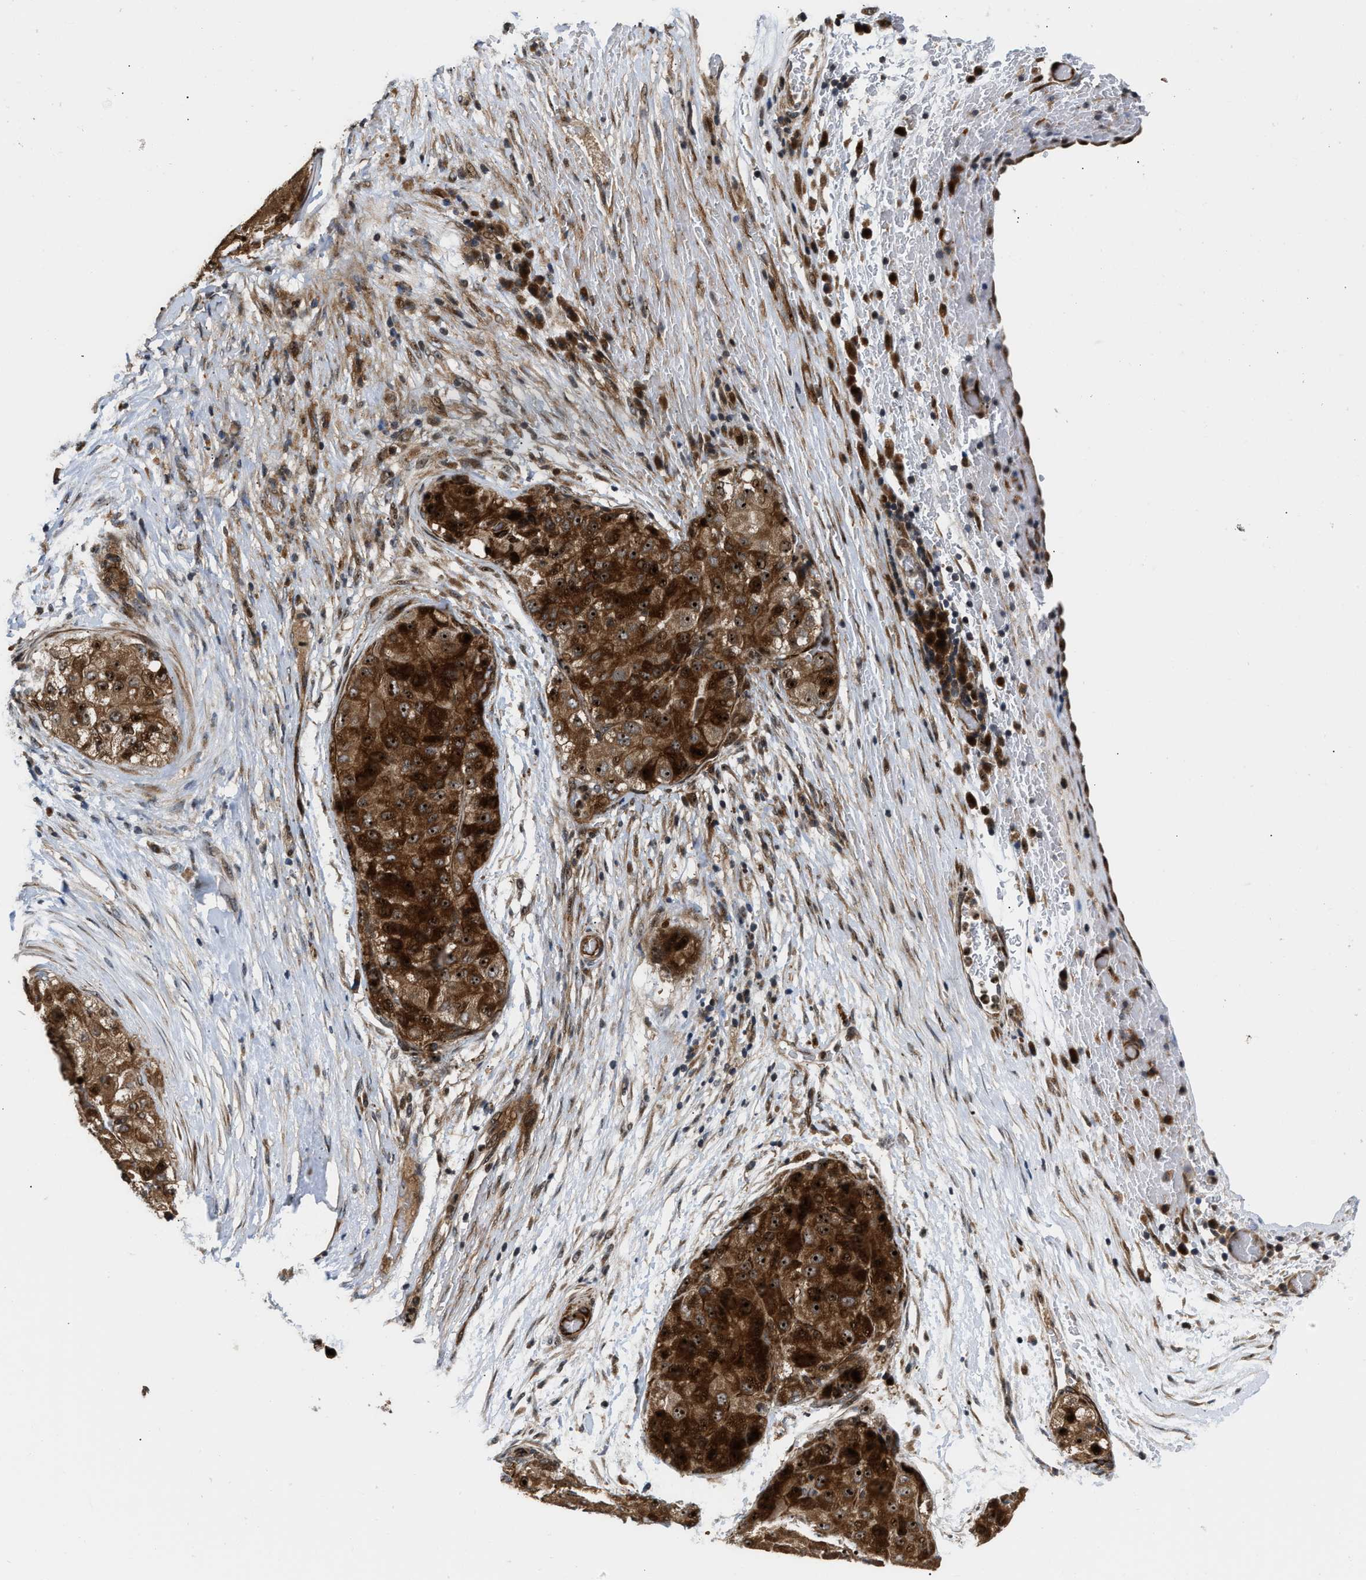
{"staining": {"intensity": "strong", "quantity": ">75%", "location": "cytoplasmic/membranous,nuclear"}, "tissue": "liver cancer", "cell_type": "Tumor cells", "image_type": "cancer", "snomed": [{"axis": "morphology", "description": "Carcinoma, Hepatocellular, NOS"}, {"axis": "topography", "description": "Liver"}], "caption": "DAB immunohistochemical staining of human liver cancer (hepatocellular carcinoma) reveals strong cytoplasmic/membranous and nuclear protein staining in approximately >75% of tumor cells. The protein is stained brown, and the nuclei are stained in blue (DAB (3,3'-diaminobenzidine) IHC with brightfield microscopy, high magnification).", "gene": "ALDH3A2", "patient": {"sex": "male", "age": 80}}